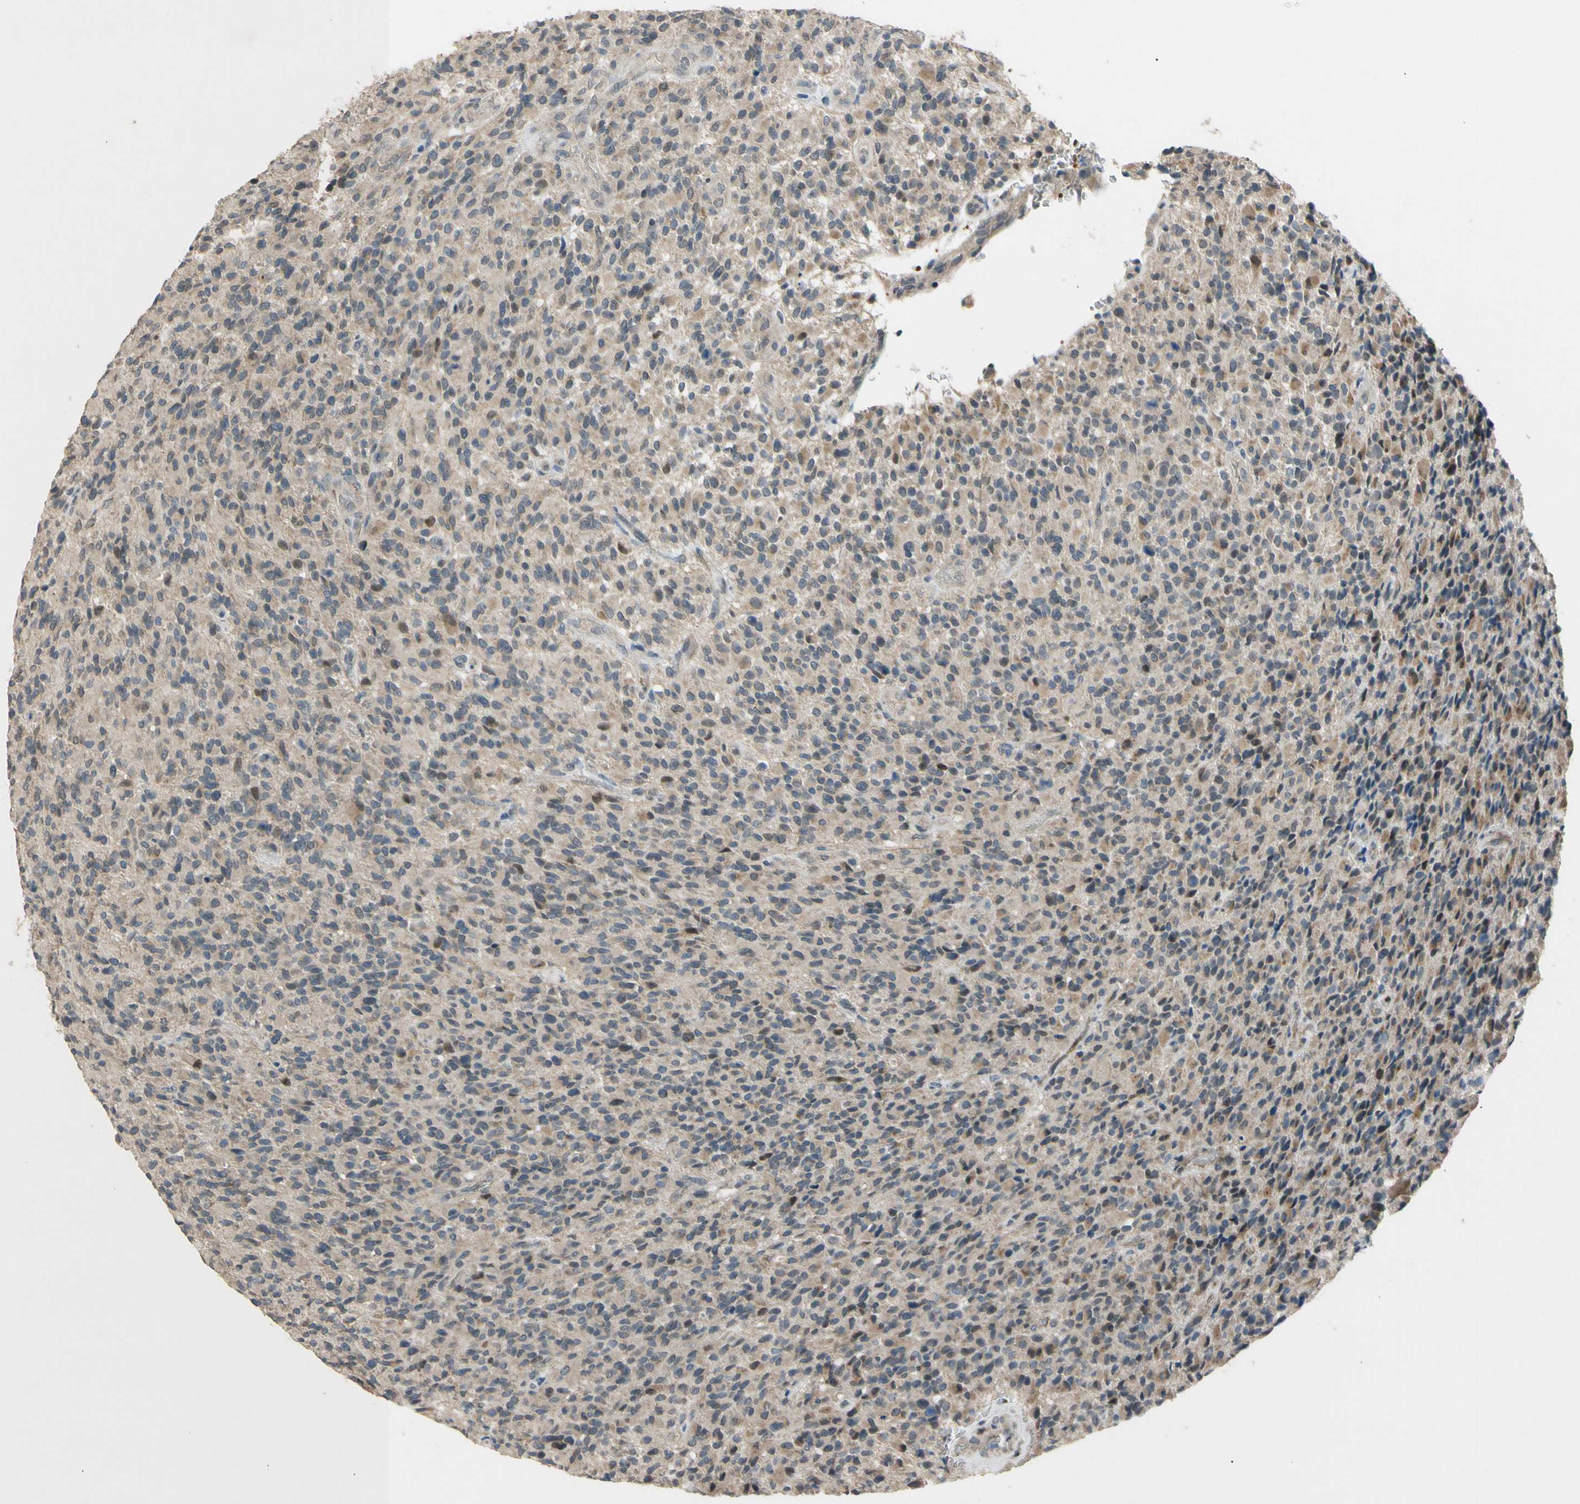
{"staining": {"intensity": "weak", "quantity": "25%-75%", "location": "cytoplasmic/membranous,nuclear"}, "tissue": "glioma", "cell_type": "Tumor cells", "image_type": "cancer", "snomed": [{"axis": "morphology", "description": "Glioma, malignant, High grade"}, {"axis": "topography", "description": "Brain"}], "caption": "IHC histopathology image of neoplastic tissue: human glioma stained using immunohistochemistry reveals low levels of weak protein expression localized specifically in the cytoplasmic/membranous and nuclear of tumor cells, appearing as a cytoplasmic/membranous and nuclear brown color.", "gene": "ZNF184", "patient": {"sex": "male", "age": 71}}